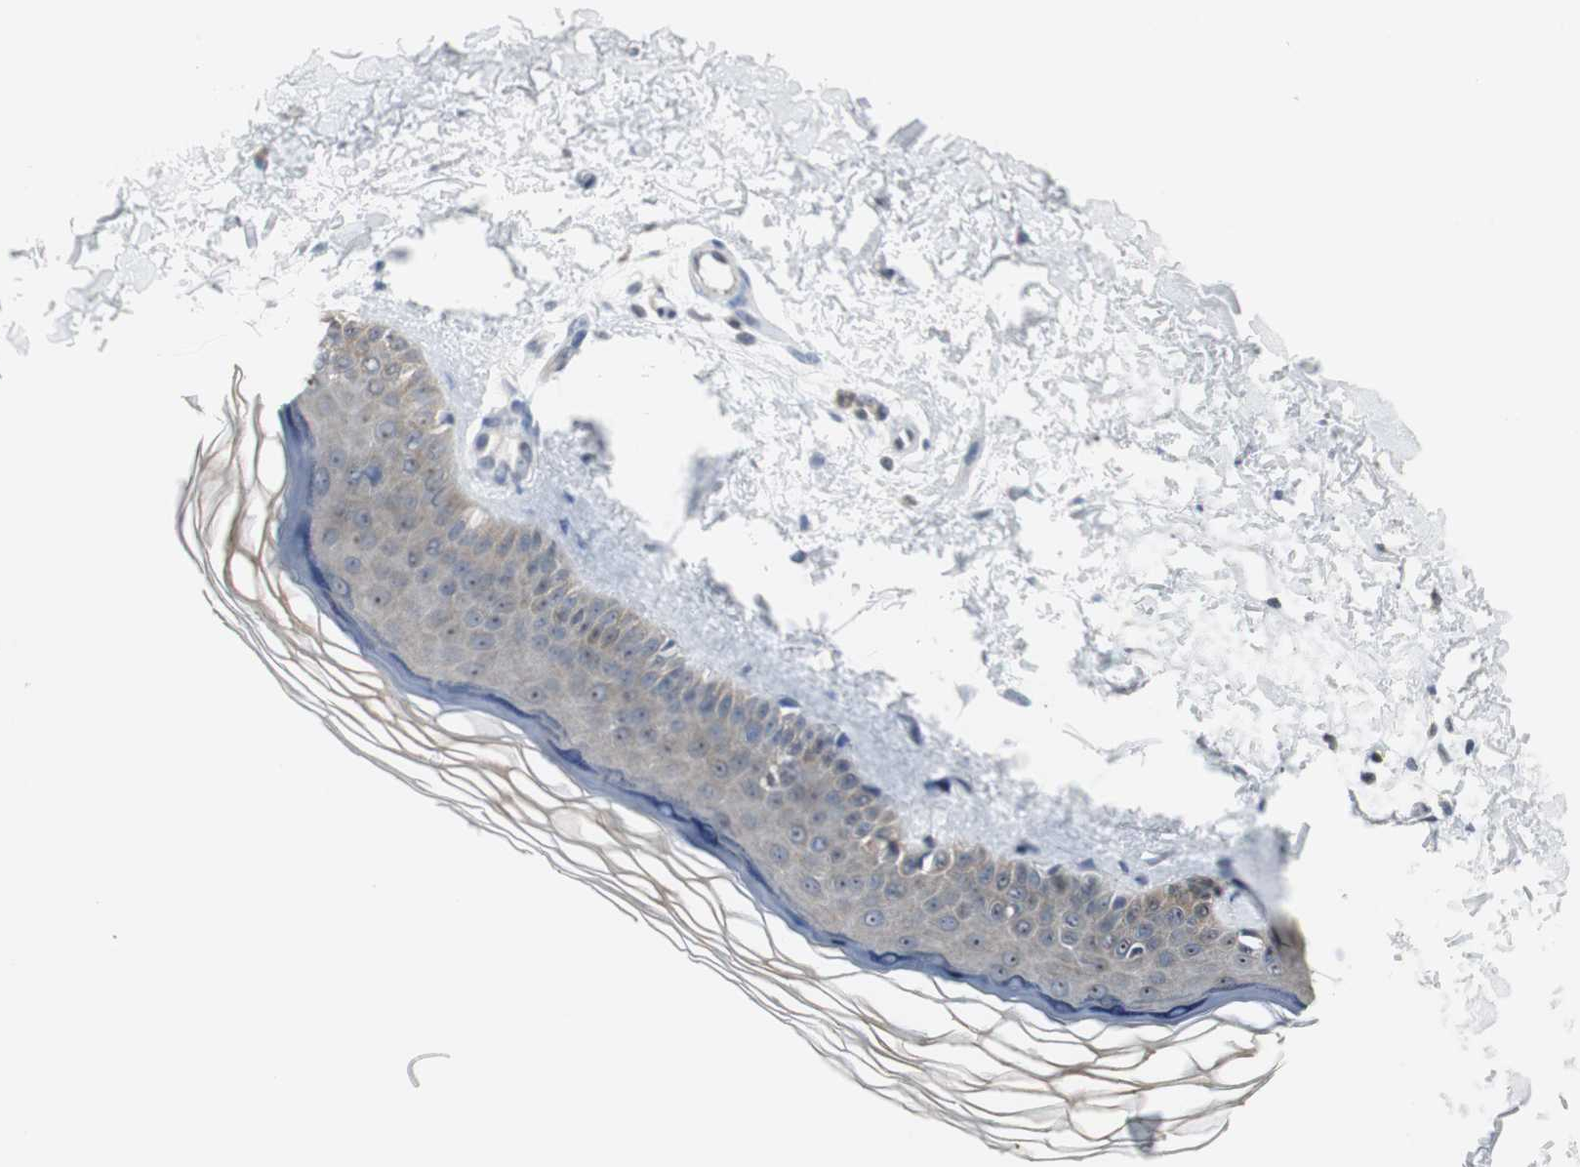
{"staining": {"intensity": "negative", "quantity": "none", "location": "none"}, "tissue": "skin", "cell_type": "Fibroblasts", "image_type": "normal", "snomed": [{"axis": "morphology", "description": "Normal tissue, NOS"}, {"axis": "topography", "description": "Skin"}], "caption": "Immunohistochemistry (IHC) of unremarkable skin exhibits no expression in fibroblasts.", "gene": "CCT5", "patient": {"sex": "female", "age": 19}}